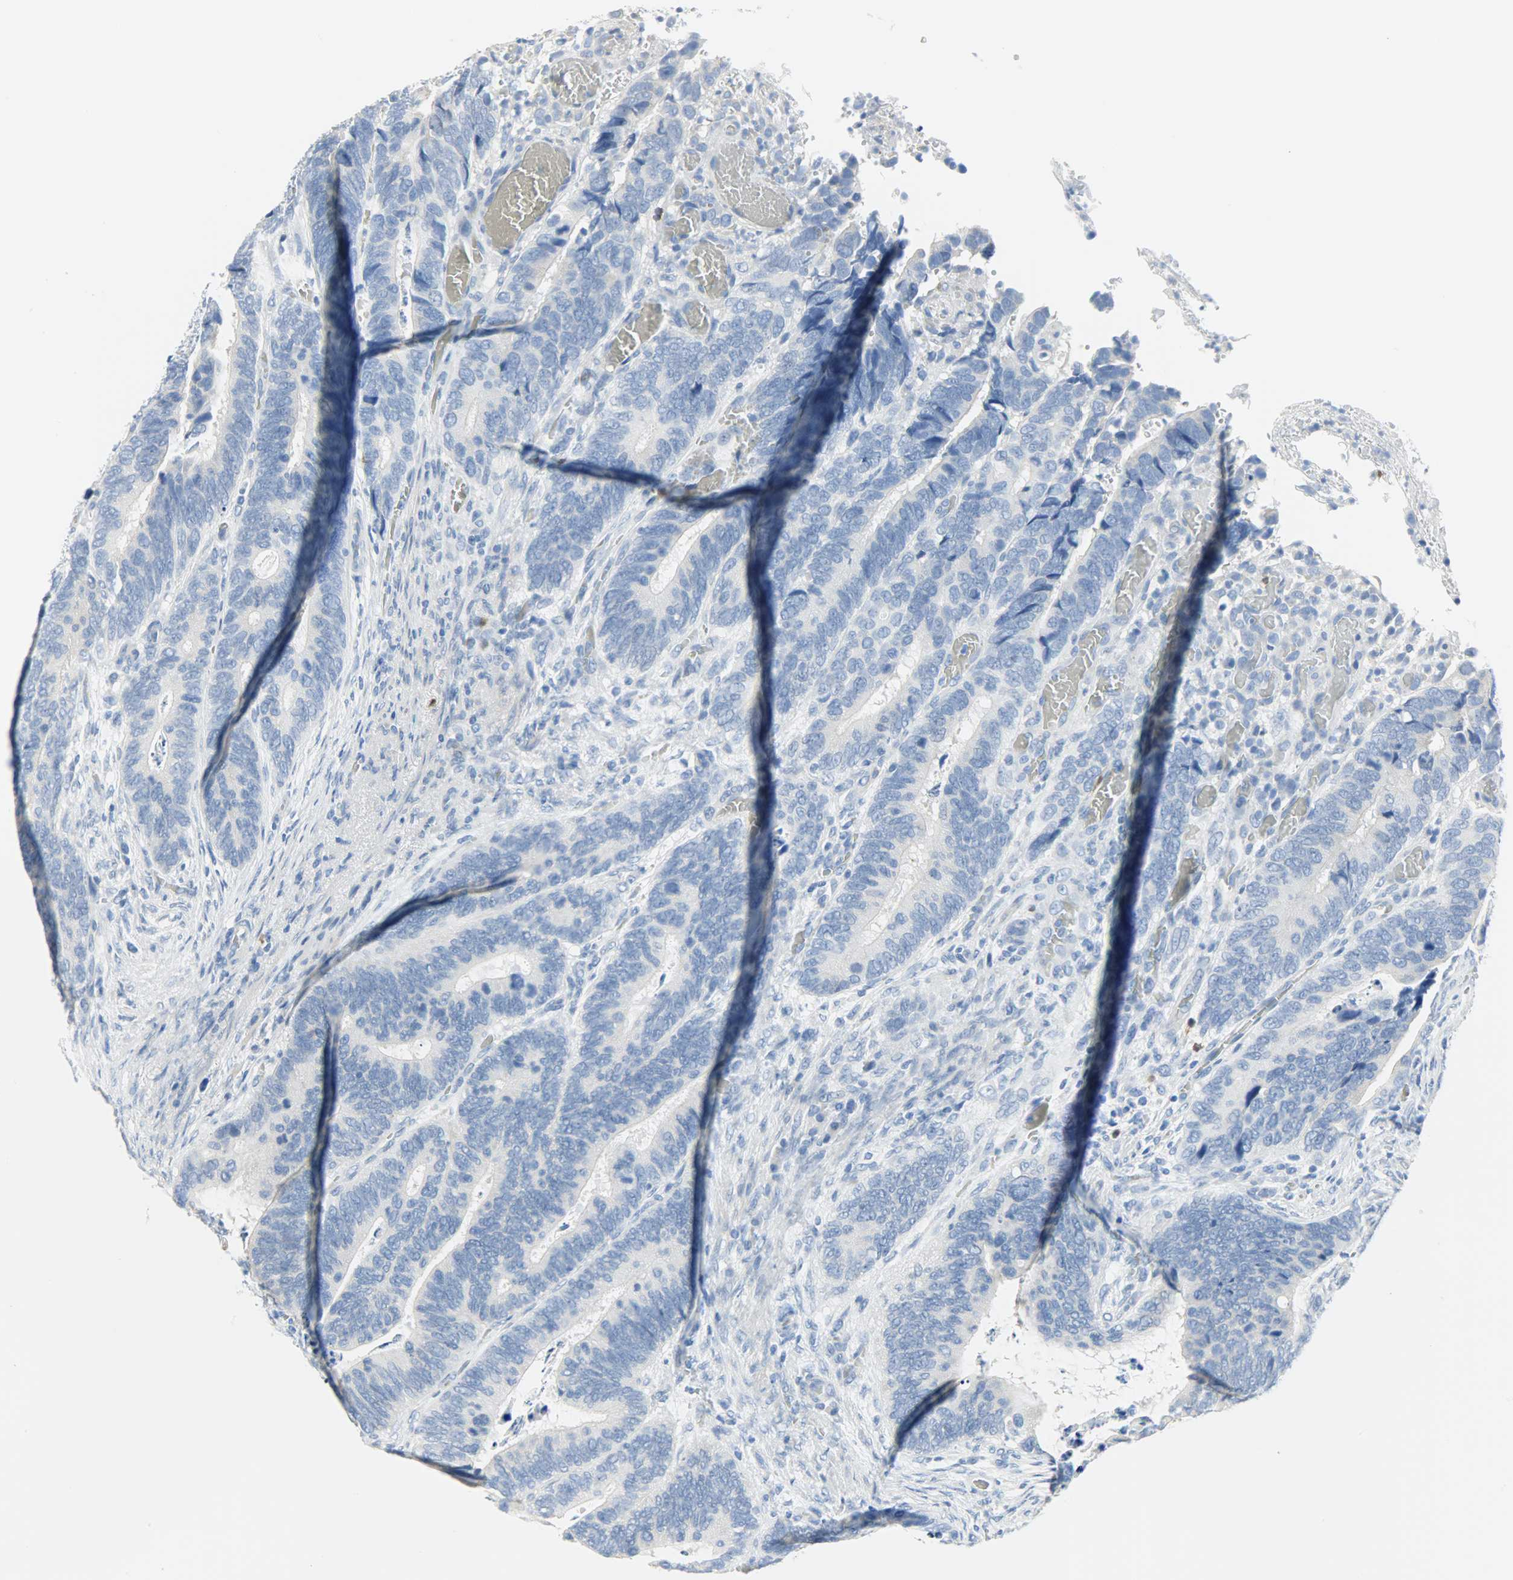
{"staining": {"intensity": "negative", "quantity": "none", "location": "none"}, "tissue": "colorectal cancer", "cell_type": "Tumor cells", "image_type": "cancer", "snomed": [{"axis": "morphology", "description": "Adenocarcinoma, NOS"}, {"axis": "topography", "description": "Colon"}], "caption": "Protein analysis of colorectal cancer exhibits no significant positivity in tumor cells.", "gene": "CEBPE", "patient": {"sex": "male", "age": 72}}